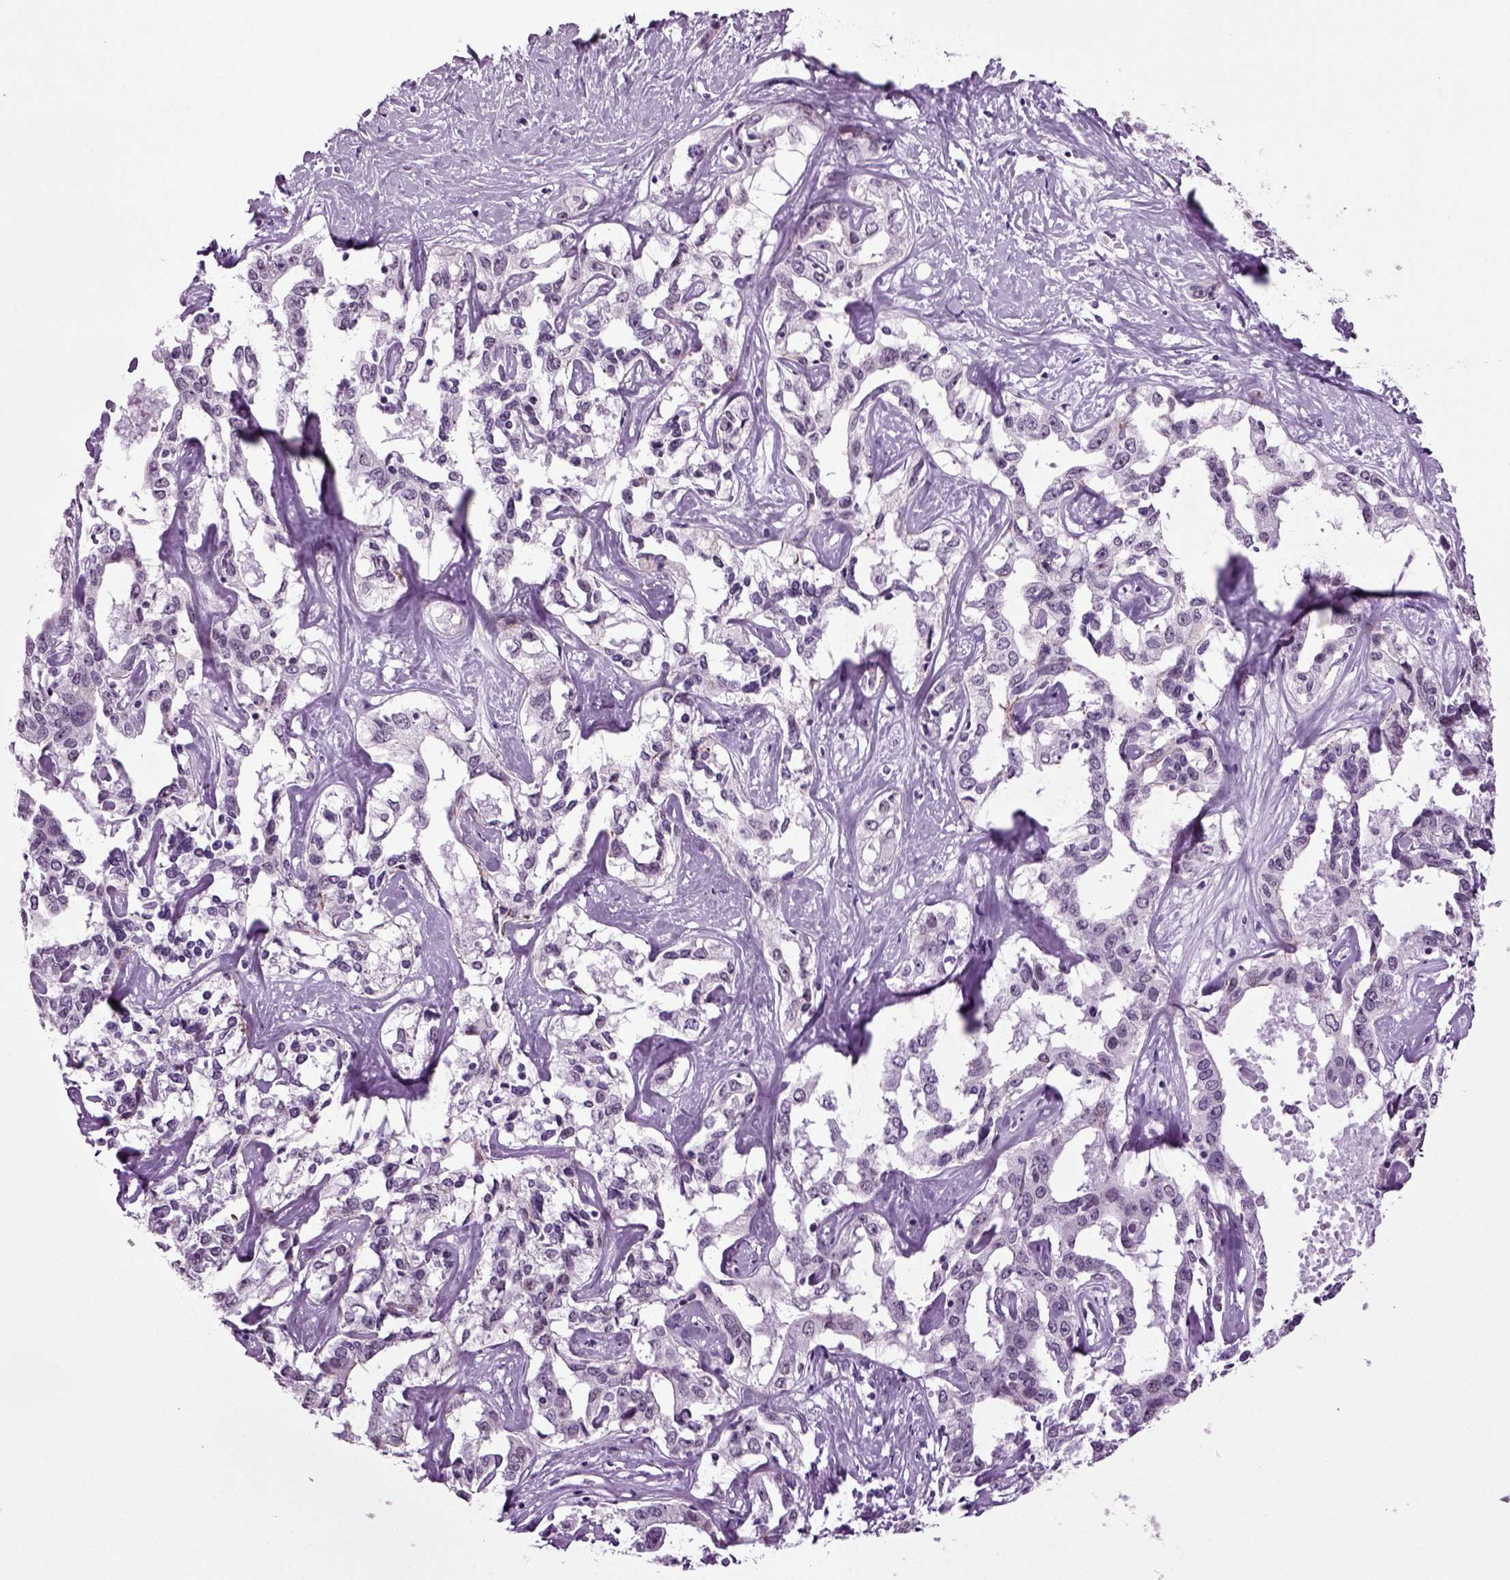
{"staining": {"intensity": "negative", "quantity": "none", "location": "none"}, "tissue": "liver cancer", "cell_type": "Tumor cells", "image_type": "cancer", "snomed": [{"axis": "morphology", "description": "Cholangiocarcinoma"}, {"axis": "topography", "description": "Liver"}], "caption": "Immunohistochemistry histopathology image of neoplastic tissue: liver cancer stained with DAB (3,3'-diaminobenzidine) displays no significant protein staining in tumor cells. Nuclei are stained in blue.", "gene": "RFX3", "patient": {"sex": "male", "age": 59}}